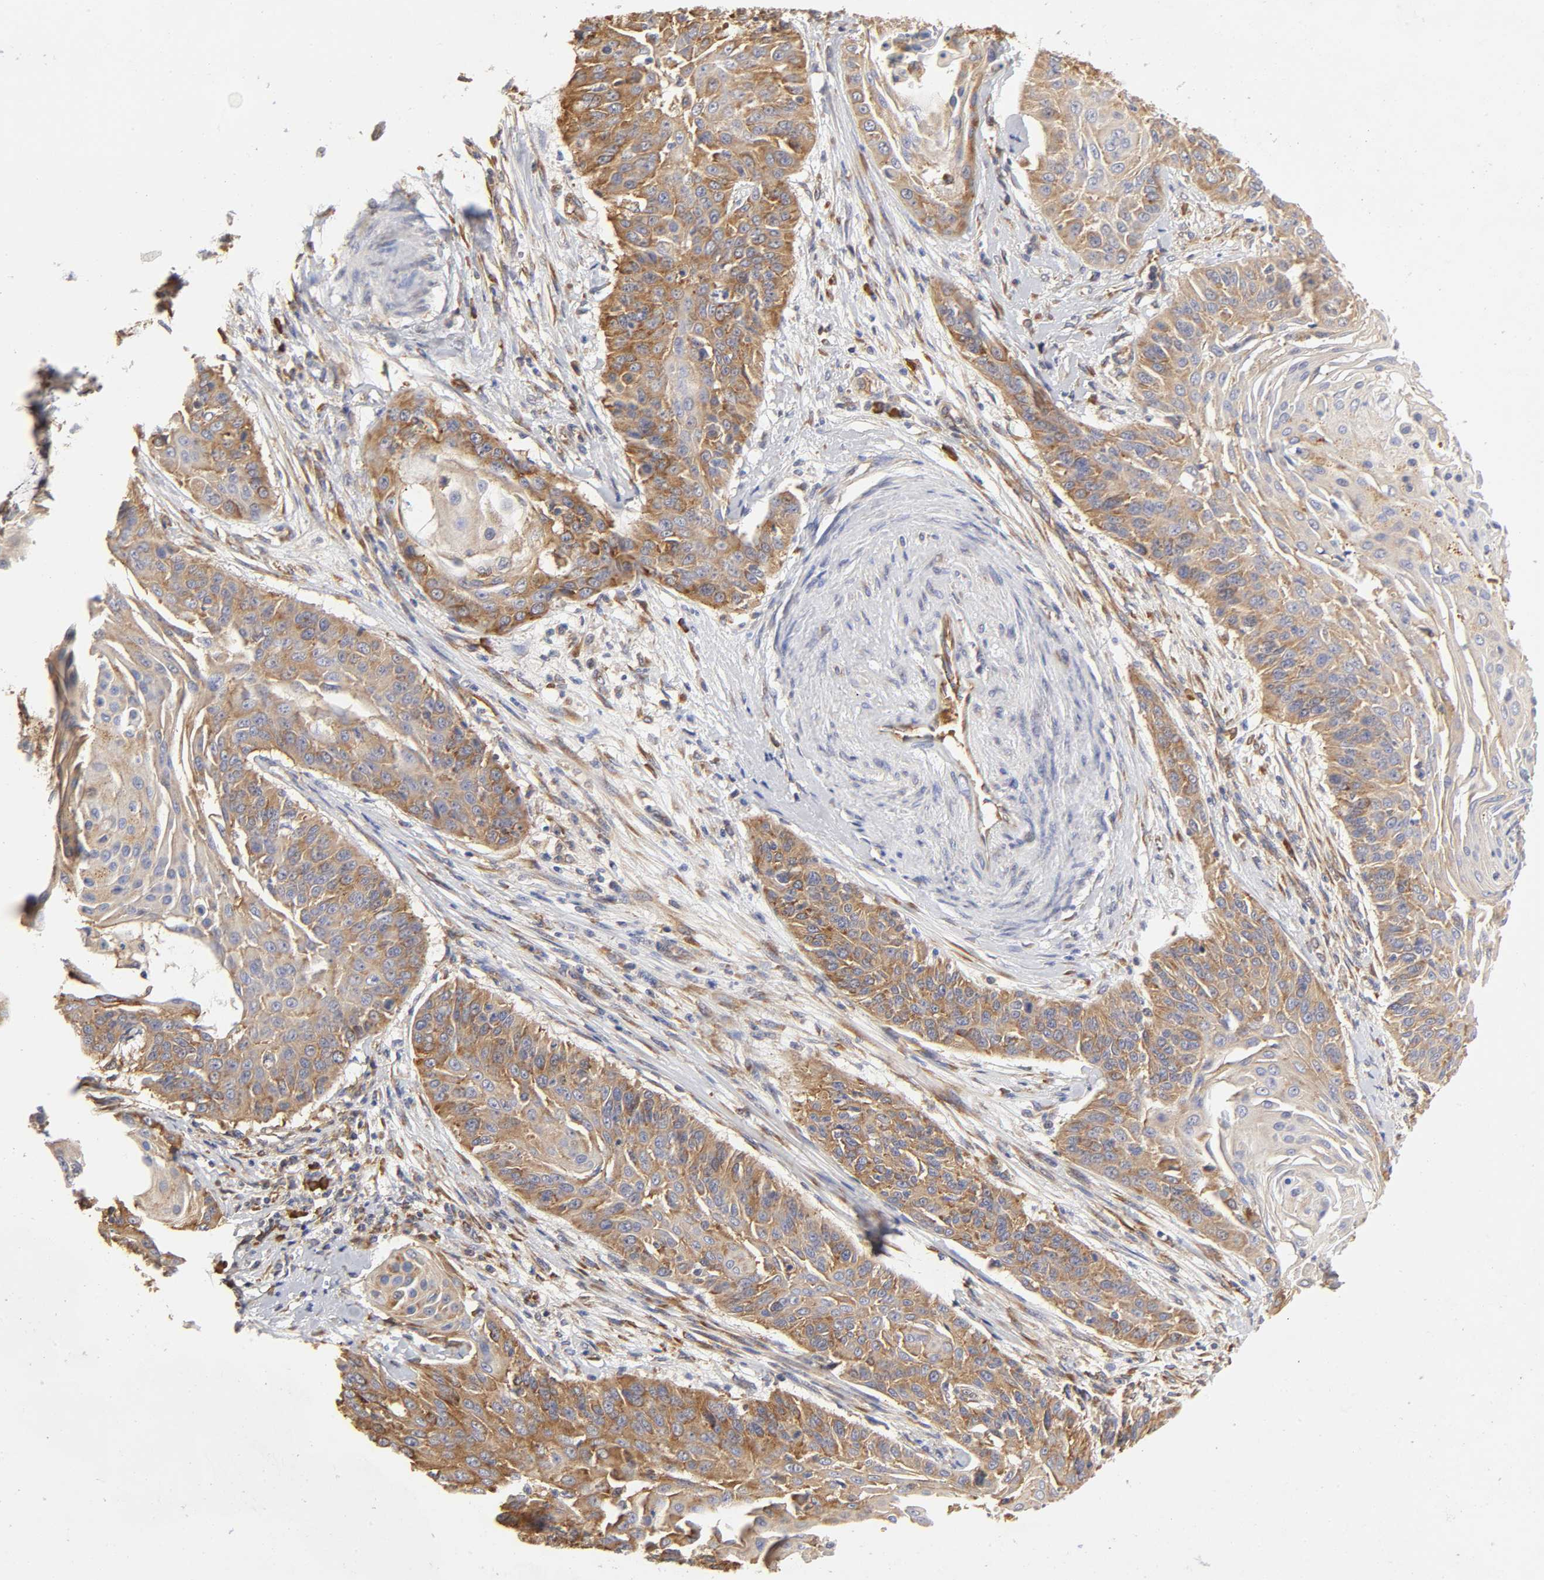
{"staining": {"intensity": "moderate", "quantity": ">75%", "location": "cytoplasmic/membranous"}, "tissue": "cervical cancer", "cell_type": "Tumor cells", "image_type": "cancer", "snomed": [{"axis": "morphology", "description": "Squamous cell carcinoma, NOS"}, {"axis": "topography", "description": "Cervix"}], "caption": "Cervical squamous cell carcinoma stained with a protein marker displays moderate staining in tumor cells.", "gene": "RPL14", "patient": {"sex": "female", "age": 33}}